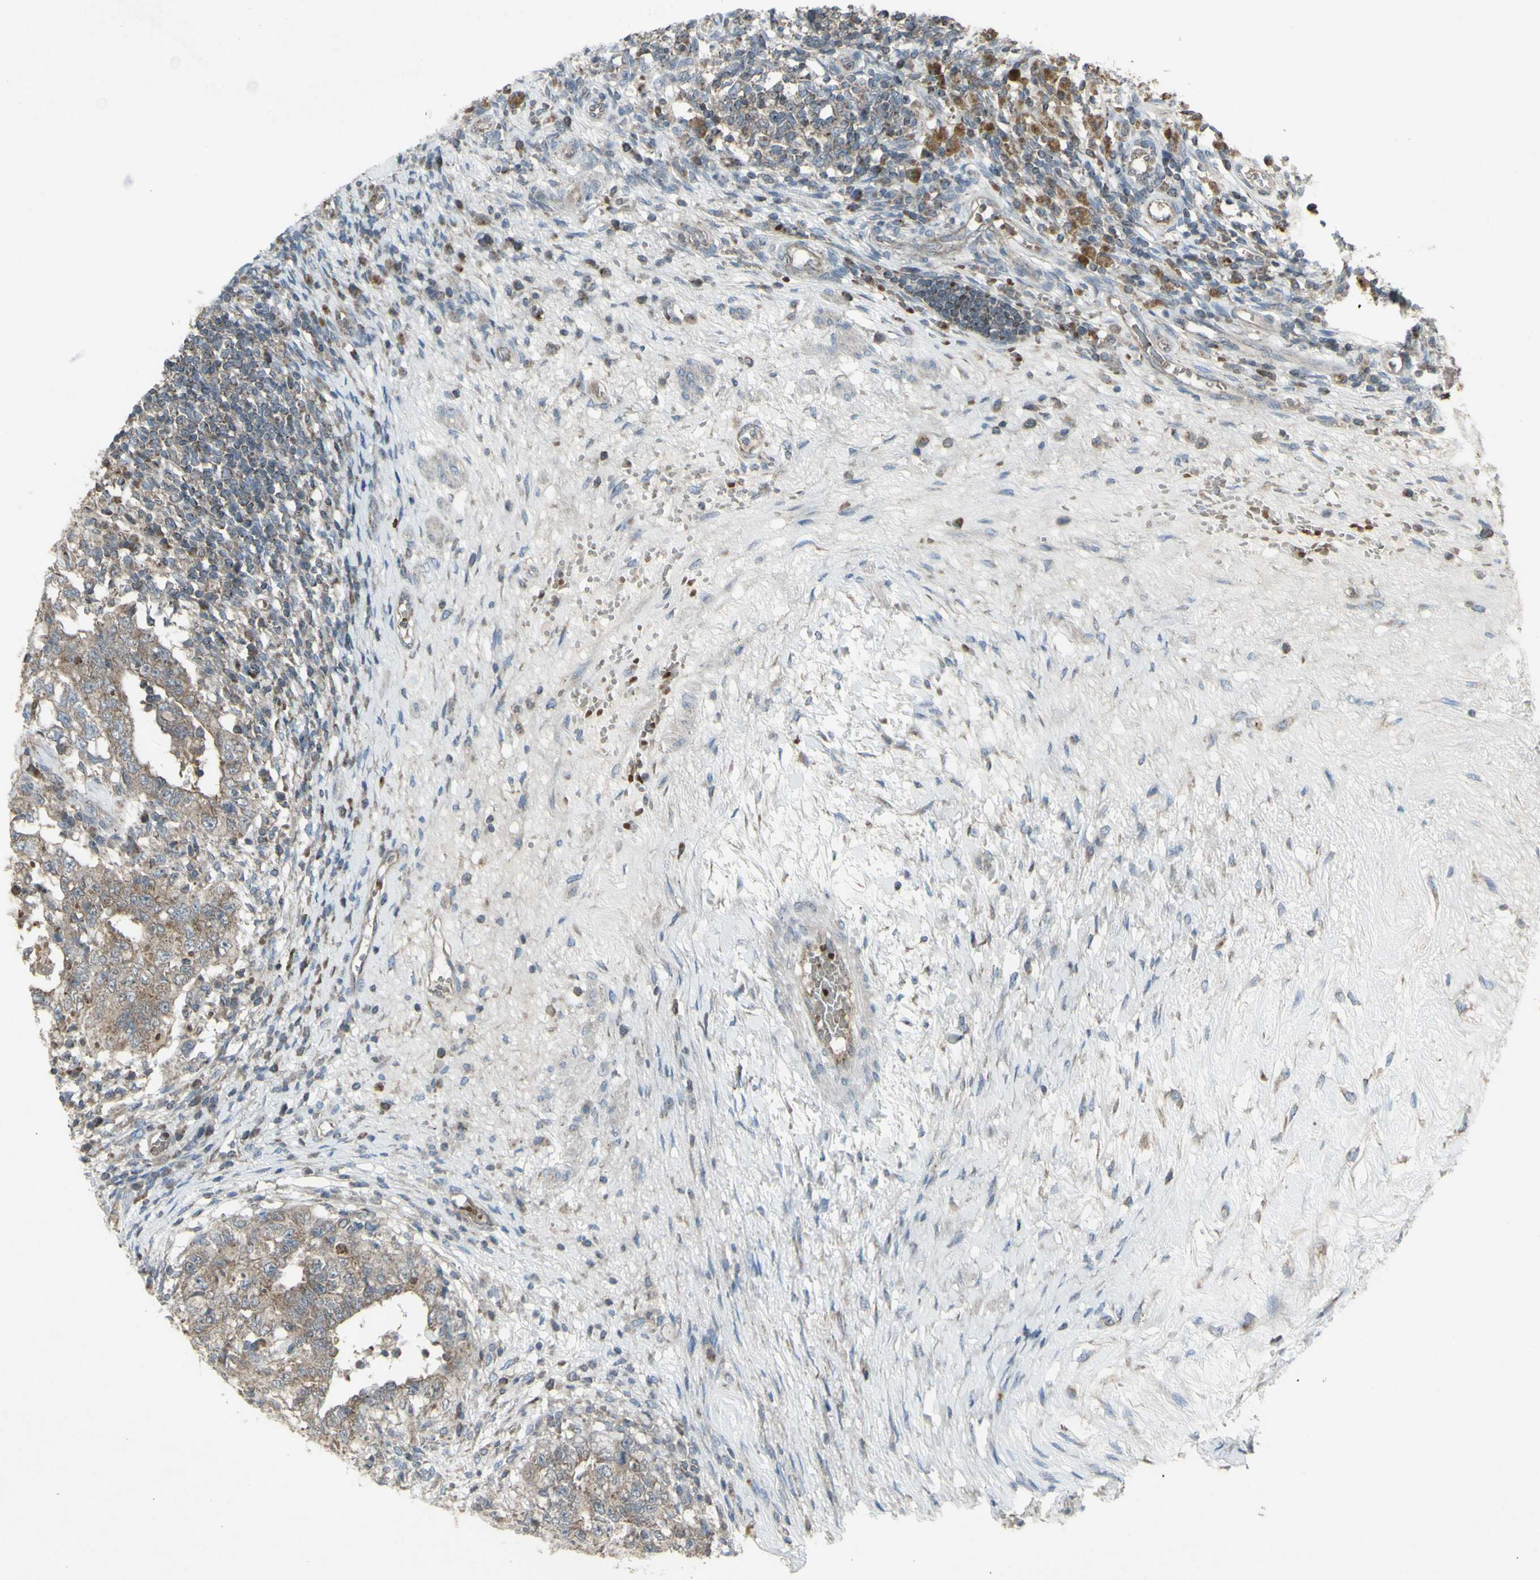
{"staining": {"intensity": "weak", "quantity": ">75%", "location": "cytoplasmic/membranous"}, "tissue": "testis cancer", "cell_type": "Tumor cells", "image_type": "cancer", "snomed": [{"axis": "morphology", "description": "Carcinoma, Embryonal, NOS"}, {"axis": "topography", "description": "Testis"}], "caption": "Immunohistochemistry (IHC) micrograph of neoplastic tissue: testis embryonal carcinoma stained using immunohistochemistry (IHC) reveals low levels of weak protein expression localized specifically in the cytoplasmic/membranous of tumor cells, appearing as a cytoplasmic/membranous brown color.", "gene": "SHC1", "patient": {"sex": "male", "age": 26}}